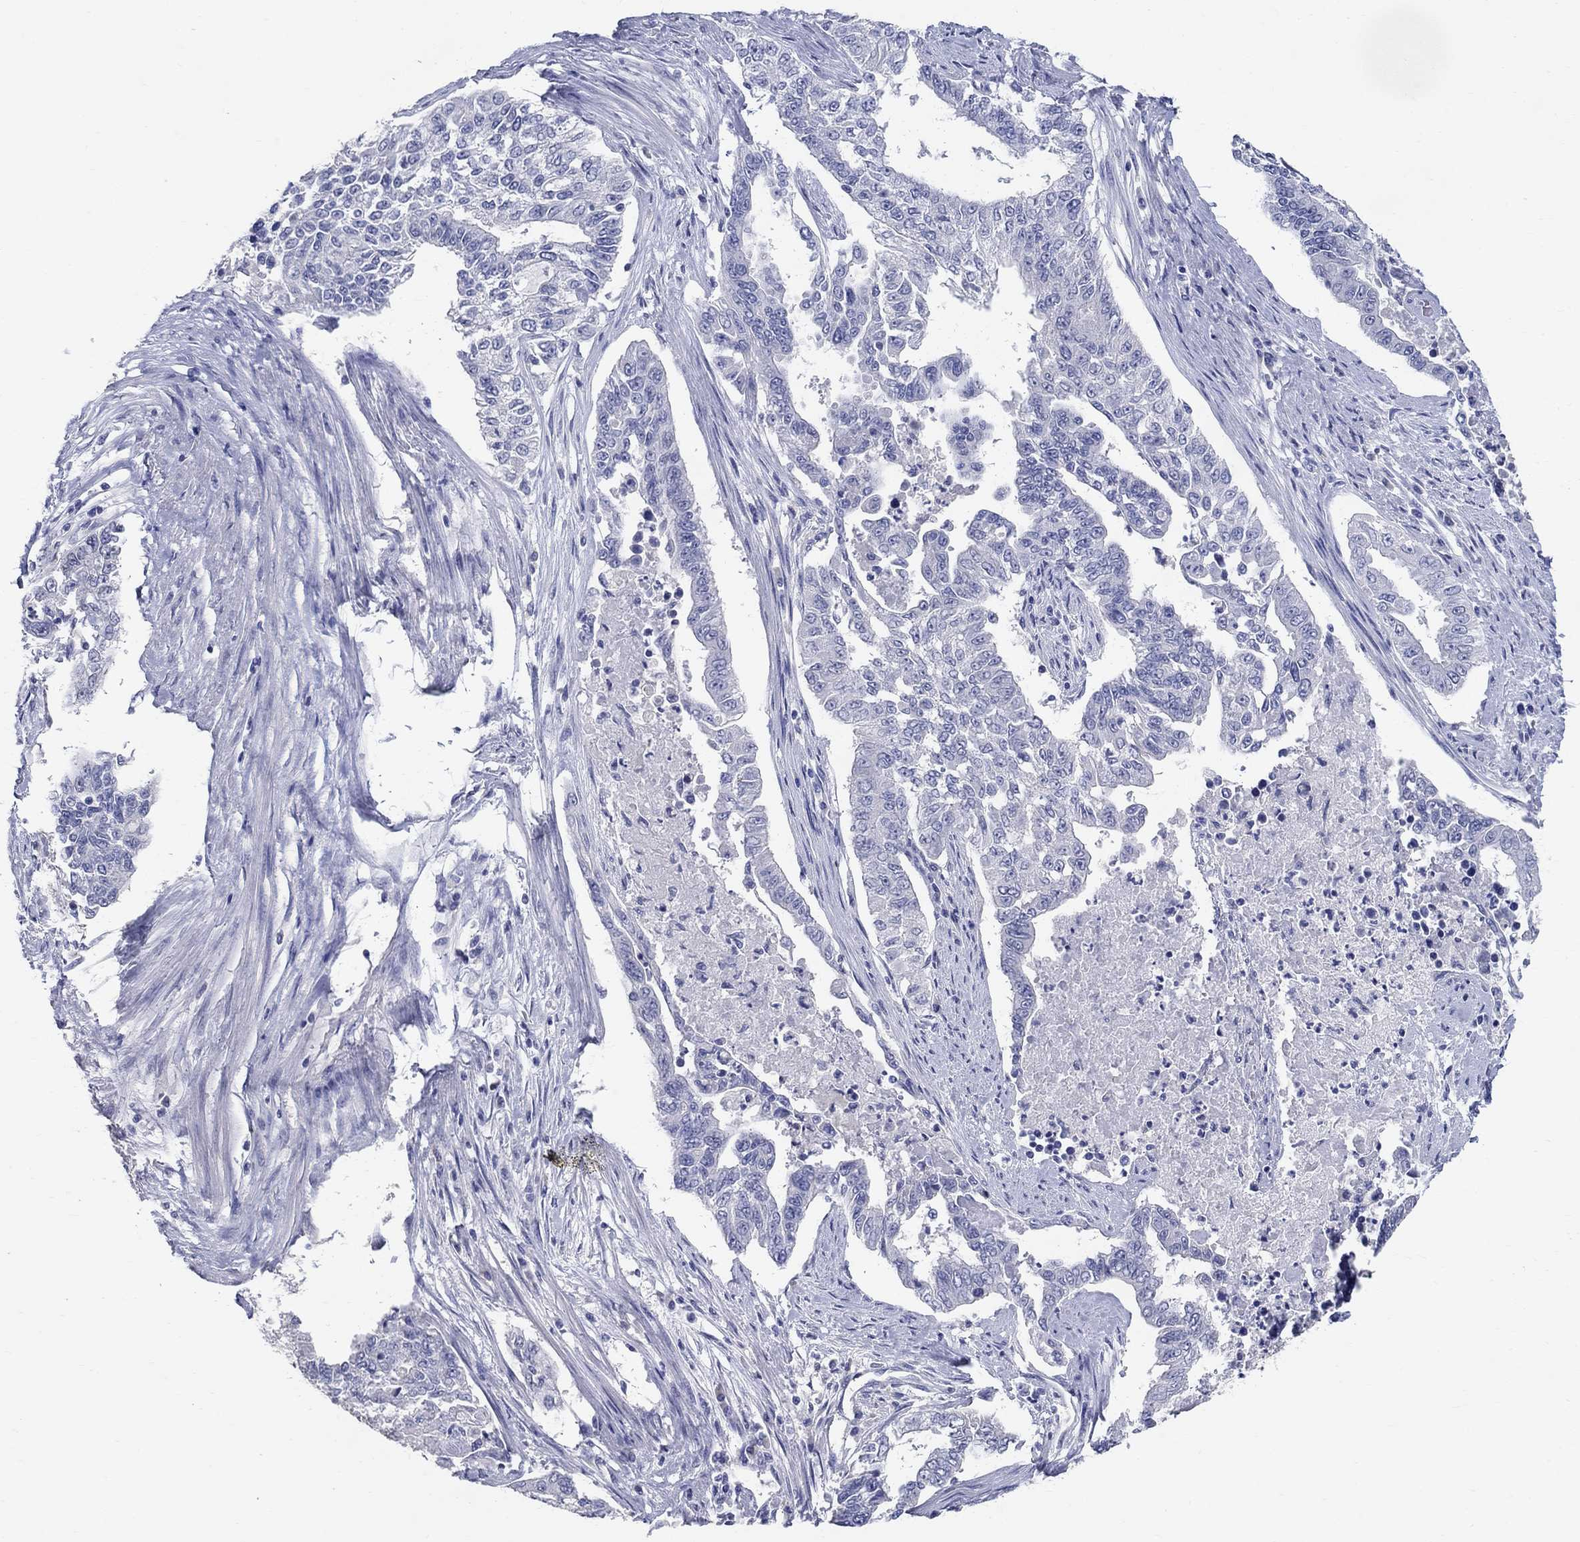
{"staining": {"intensity": "negative", "quantity": "none", "location": "none"}, "tissue": "endometrial cancer", "cell_type": "Tumor cells", "image_type": "cancer", "snomed": [{"axis": "morphology", "description": "Adenocarcinoma, NOS"}, {"axis": "topography", "description": "Uterus"}], "caption": "This micrograph is of endometrial cancer (adenocarcinoma) stained with immunohistochemistry to label a protein in brown with the nuclei are counter-stained blue. There is no positivity in tumor cells.", "gene": "SOX2", "patient": {"sex": "female", "age": 59}}